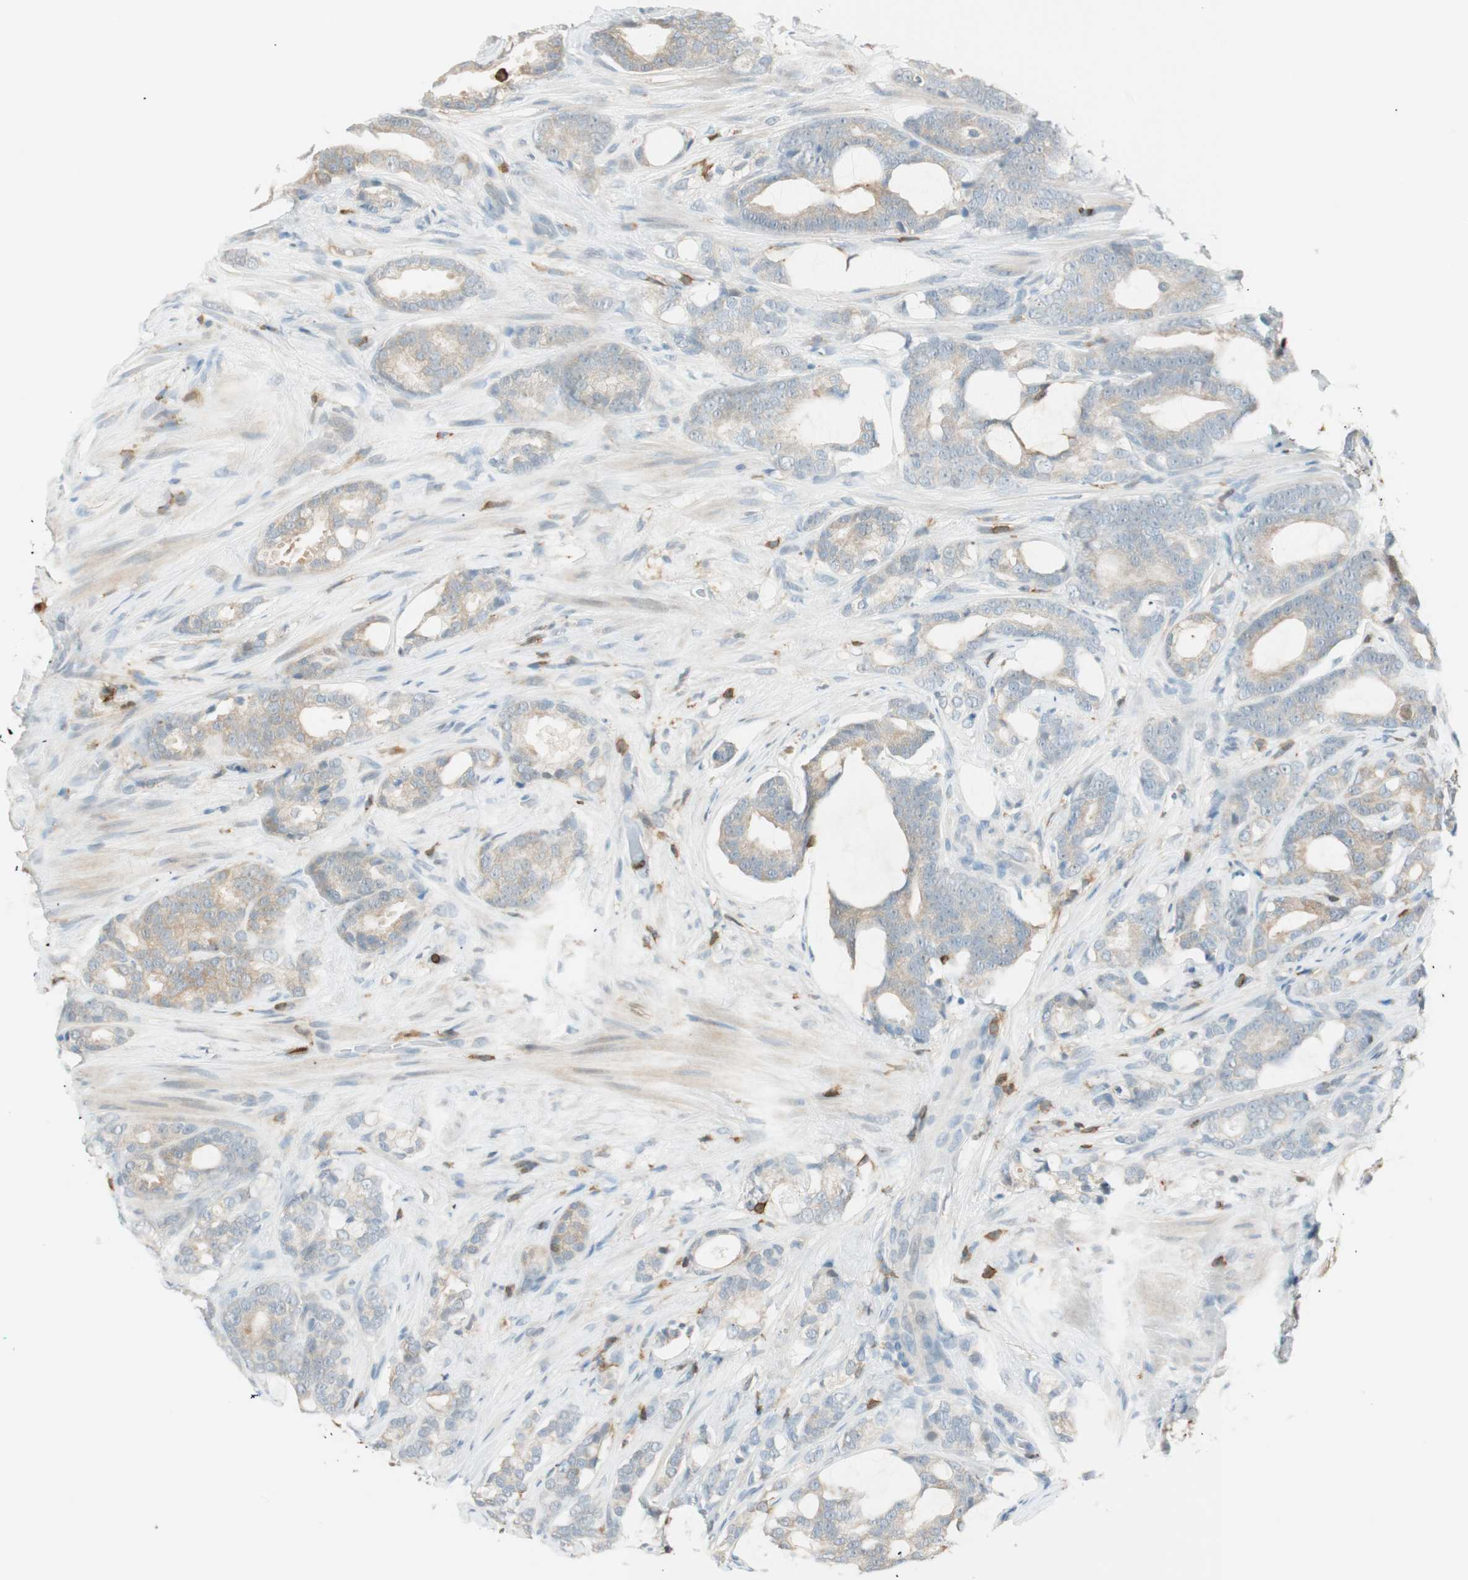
{"staining": {"intensity": "weak", "quantity": "25%-75%", "location": "cytoplasmic/membranous"}, "tissue": "prostate cancer", "cell_type": "Tumor cells", "image_type": "cancer", "snomed": [{"axis": "morphology", "description": "Adenocarcinoma, Low grade"}, {"axis": "topography", "description": "Prostate"}], "caption": "High-power microscopy captured an immunohistochemistry image of prostate low-grade adenocarcinoma, revealing weak cytoplasmic/membranous expression in about 25%-75% of tumor cells.", "gene": "HPGD", "patient": {"sex": "male", "age": 58}}